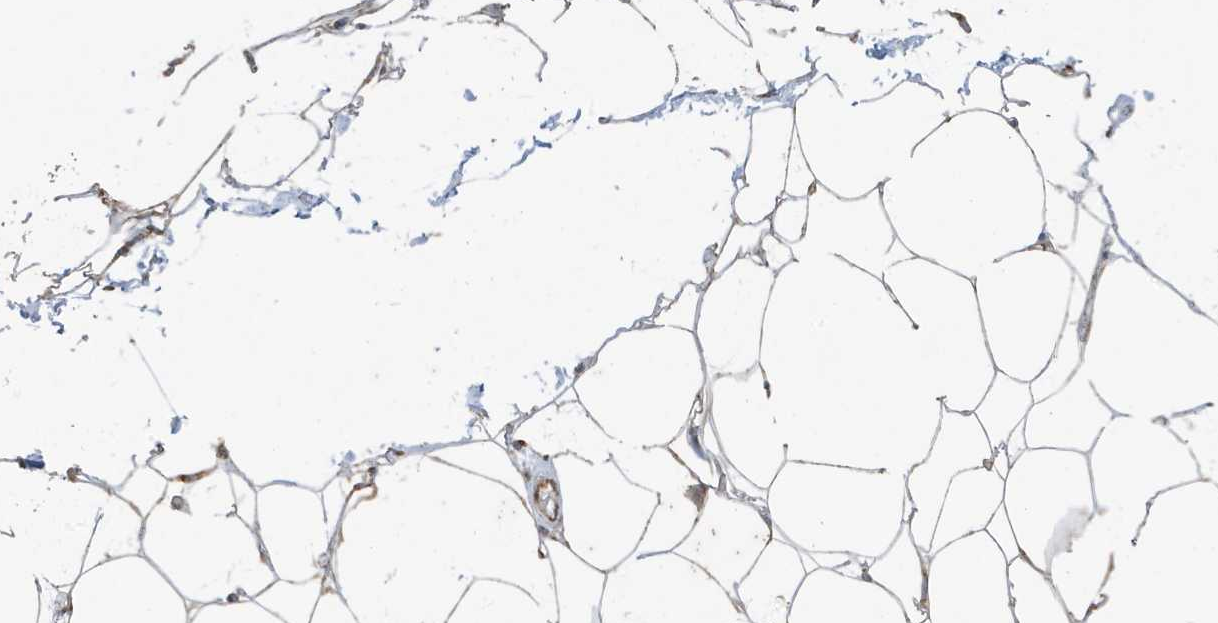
{"staining": {"intensity": "moderate", "quantity": "25%-75%", "location": "cytoplasmic/membranous"}, "tissue": "adipose tissue", "cell_type": "Adipocytes", "image_type": "normal", "snomed": [{"axis": "morphology", "description": "Normal tissue, NOS"}, {"axis": "topography", "description": "Breast"}], "caption": "A medium amount of moderate cytoplasmic/membranous expression is seen in approximately 25%-75% of adipocytes in normal adipose tissue.", "gene": "GOLGA4", "patient": {"sex": "female", "age": 23}}